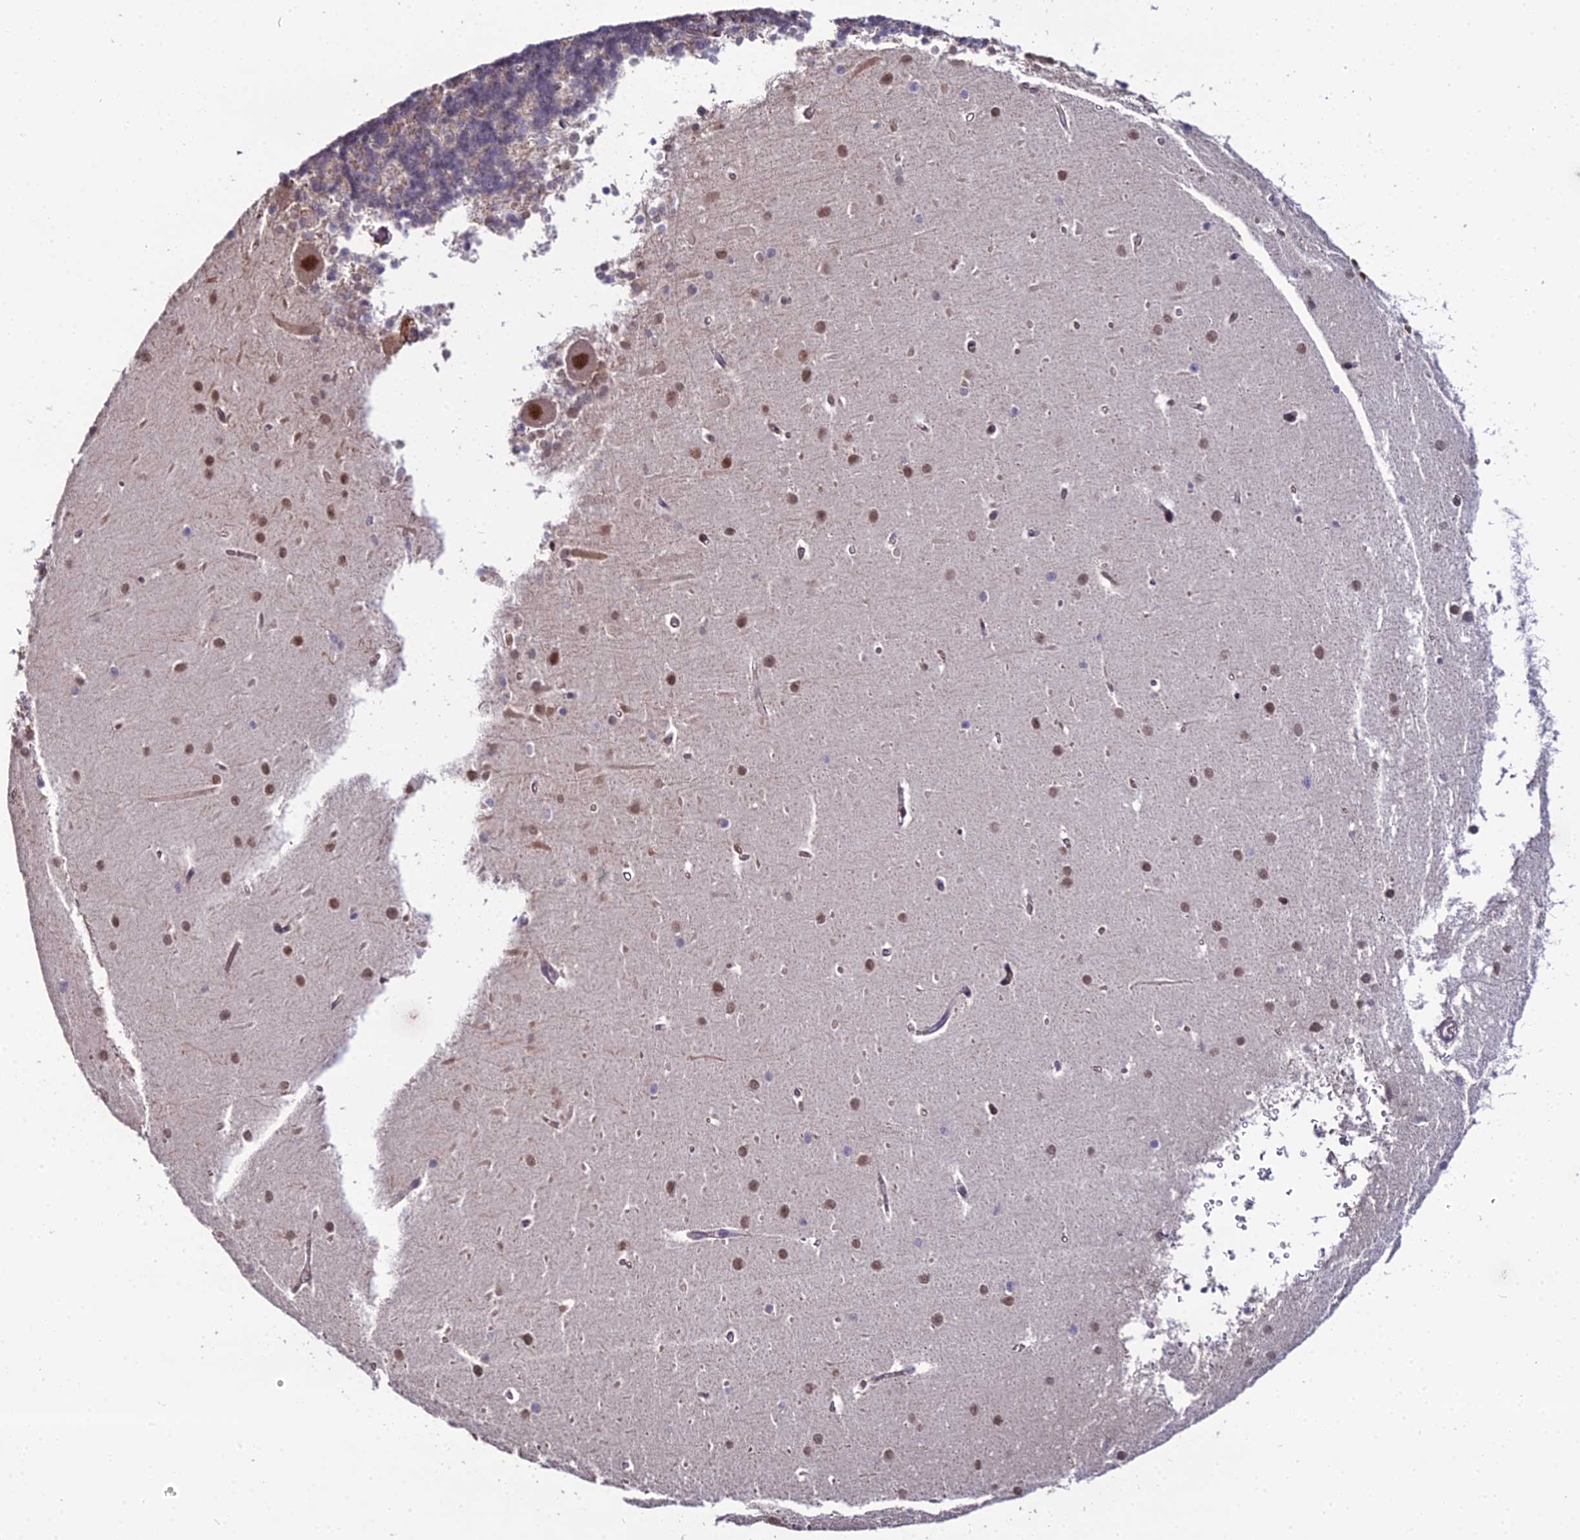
{"staining": {"intensity": "weak", "quantity": "<25%", "location": "cytoplasmic/membranous"}, "tissue": "cerebellum", "cell_type": "Cells in granular layer", "image_type": "normal", "snomed": [{"axis": "morphology", "description": "Normal tissue, NOS"}, {"axis": "topography", "description": "Cerebellum"}], "caption": "This micrograph is of benign cerebellum stained with immunohistochemistry (IHC) to label a protein in brown with the nuclei are counter-stained blue. There is no staining in cells in granular layer.", "gene": "TROAP", "patient": {"sex": "male", "age": 37}}